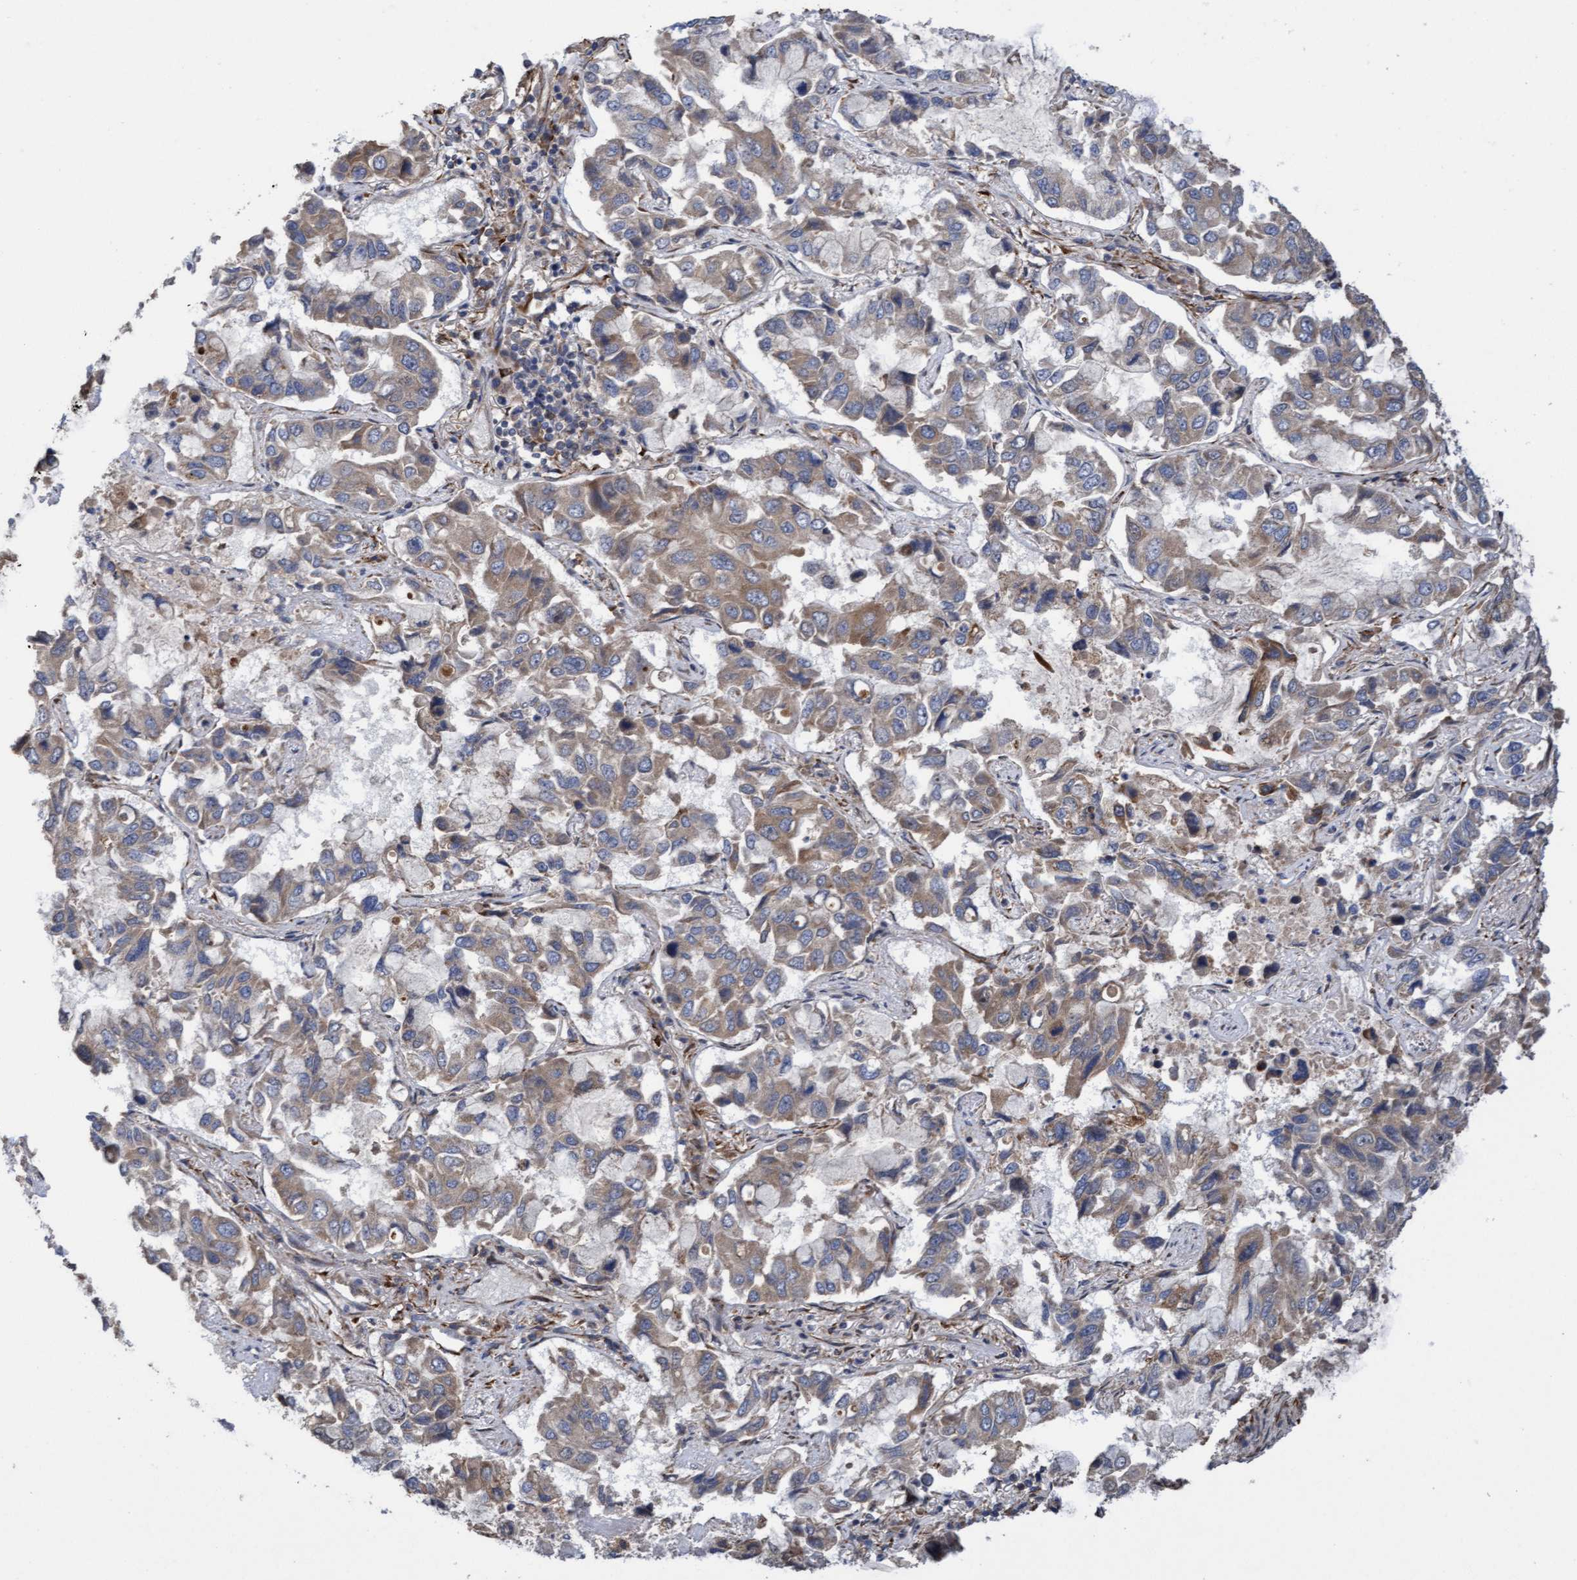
{"staining": {"intensity": "moderate", "quantity": "25%-75%", "location": "cytoplasmic/membranous"}, "tissue": "lung cancer", "cell_type": "Tumor cells", "image_type": "cancer", "snomed": [{"axis": "morphology", "description": "Adenocarcinoma, NOS"}, {"axis": "topography", "description": "Lung"}], "caption": "IHC staining of lung adenocarcinoma, which exhibits medium levels of moderate cytoplasmic/membranous expression in about 25%-75% of tumor cells indicating moderate cytoplasmic/membranous protein staining. The staining was performed using DAB (3,3'-diaminobenzidine) (brown) for protein detection and nuclei were counterstained in hematoxylin (blue).", "gene": "ELP5", "patient": {"sex": "male", "age": 64}}